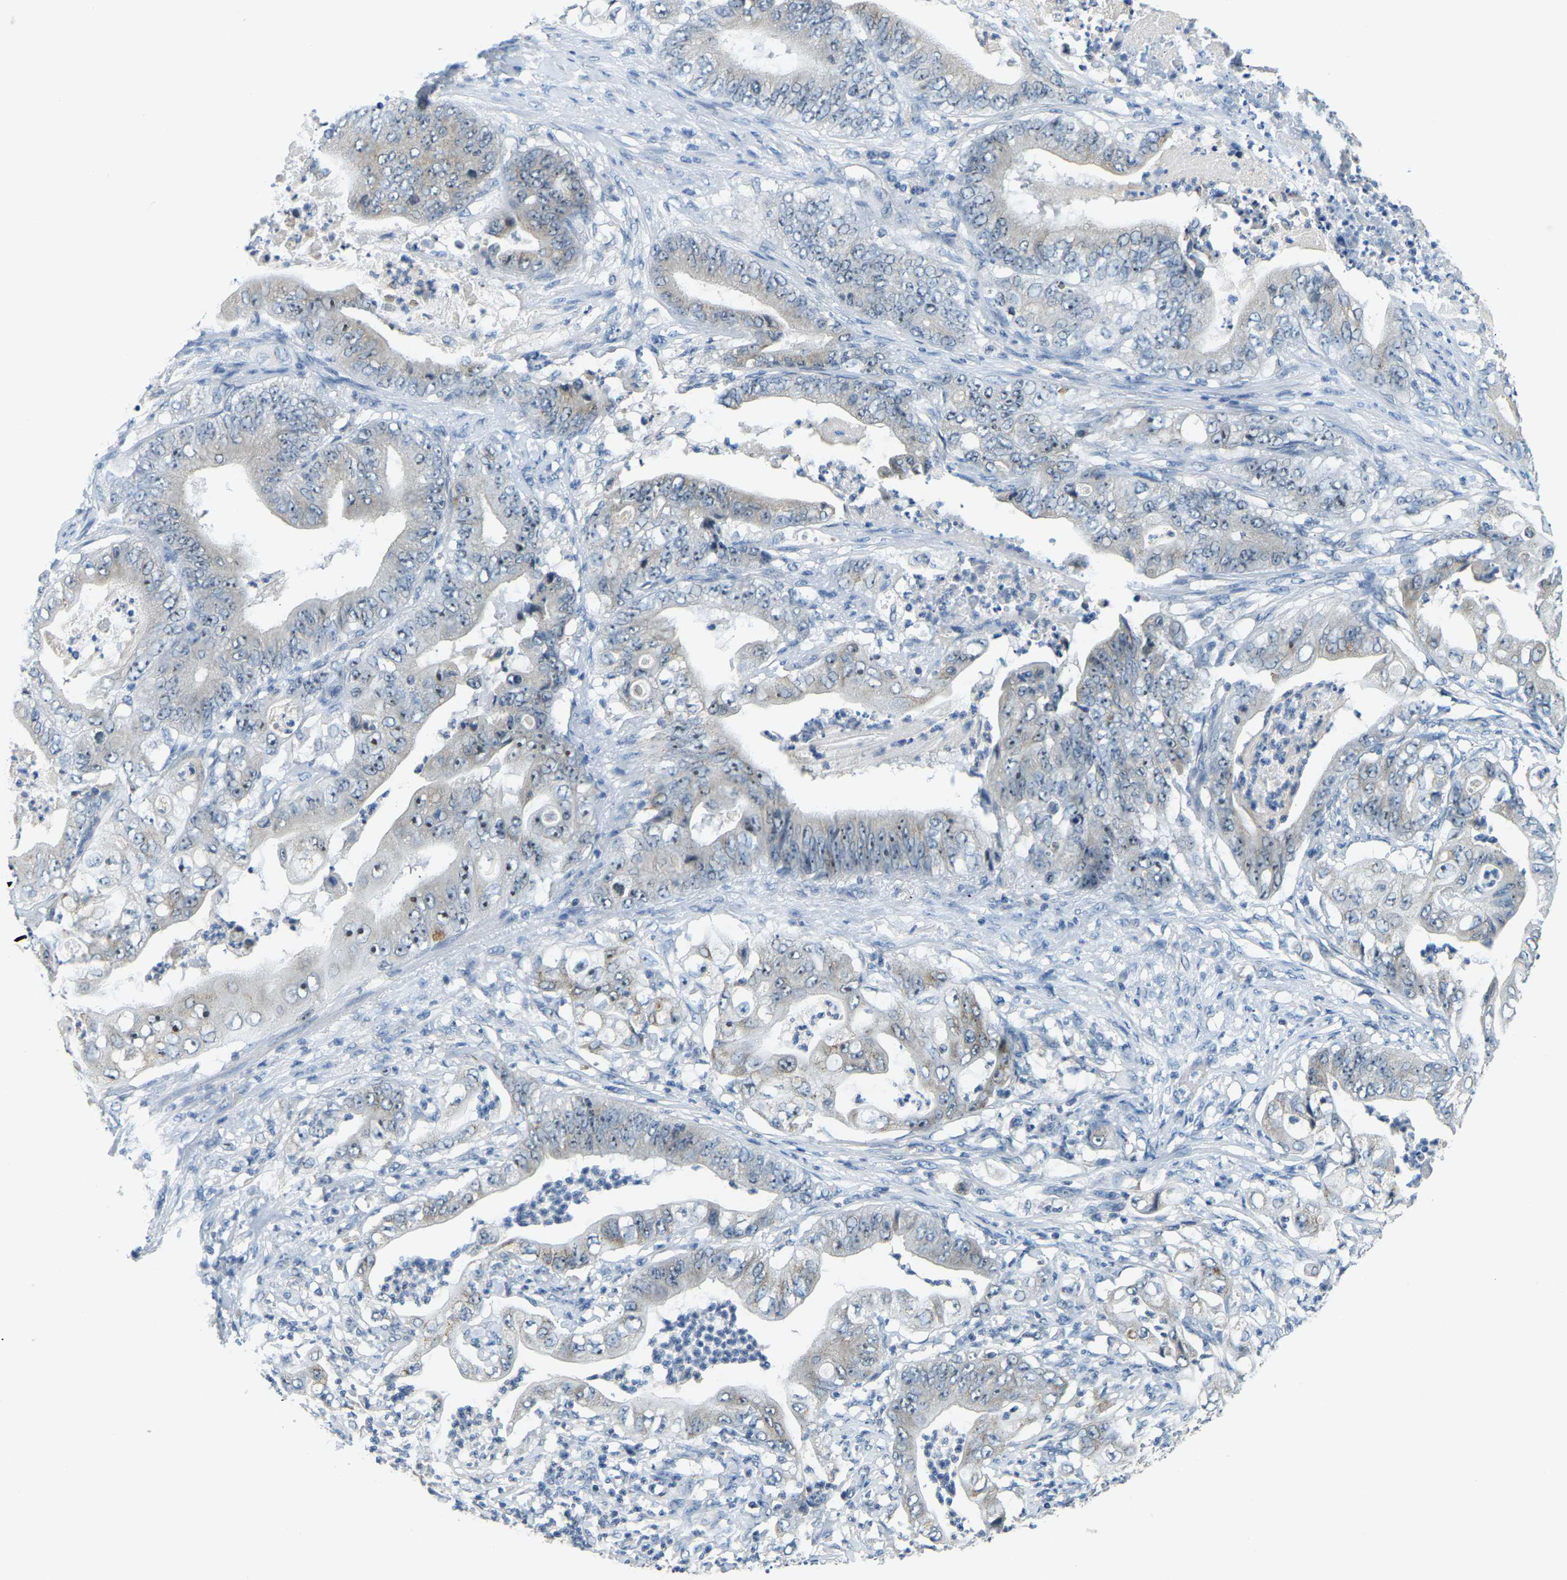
{"staining": {"intensity": "moderate", "quantity": "<25%", "location": "nuclear"}, "tissue": "stomach cancer", "cell_type": "Tumor cells", "image_type": "cancer", "snomed": [{"axis": "morphology", "description": "Adenocarcinoma, NOS"}, {"axis": "topography", "description": "Stomach"}], "caption": "Immunohistochemistry (IHC) histopathology image of neoplastic tissue: human stomach cancer stained using immunohistochemistry displays low levels of moderate protein expression localized specifically in the nuclear of tumor cells, appearing as a nuclear brown color.", "gene": "RRP1", "patient": {"sex": "female", "age": 73}}